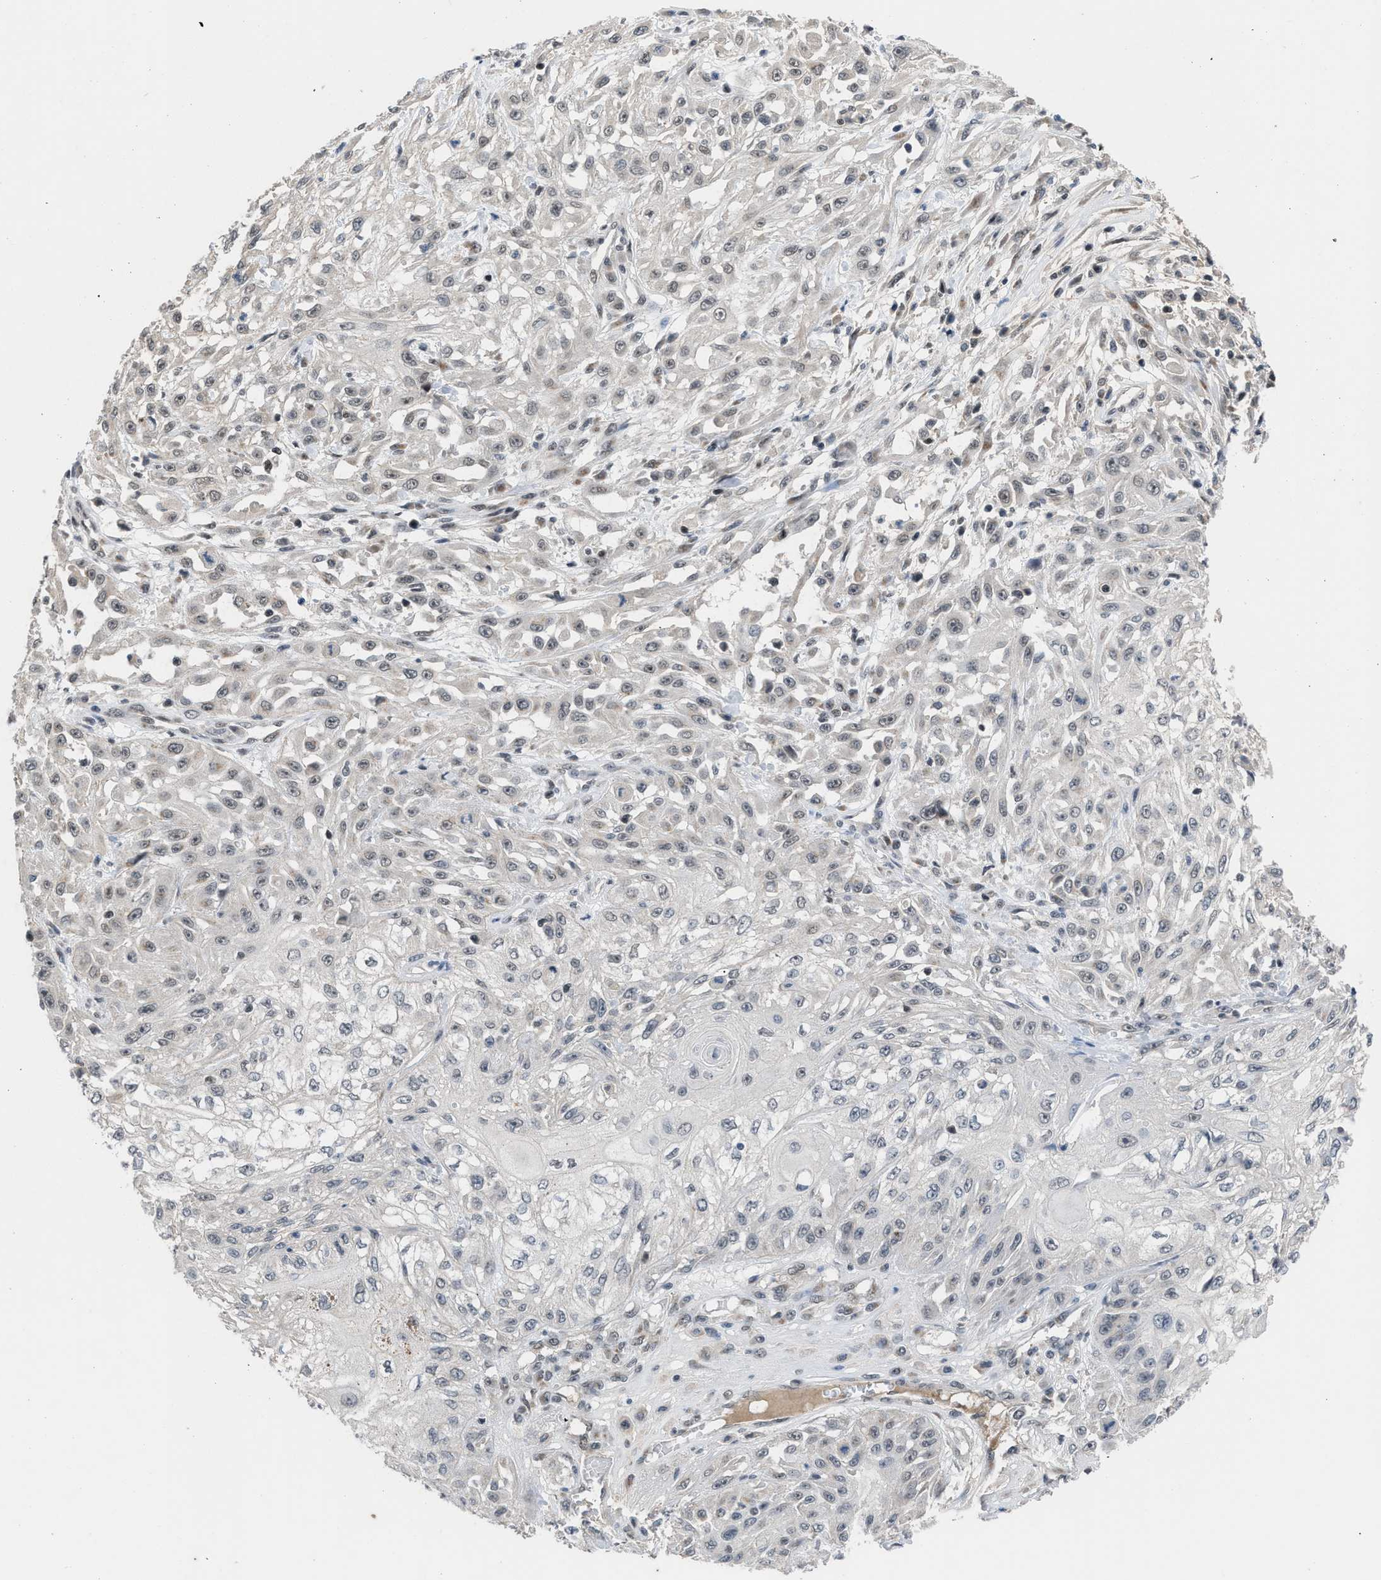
{"staining": {"intensity": "weak", "quantity": "25%-75%", "location": "nuclear"}, "tissue": "skin cancer", "cell_type": "Tumor cells", "image_type": "cancer", "snomed": [{"axis": "morphology", "description": "Squamous cell carcinoma, NOS"}, {"axis": "morphology", "description": "Squamous cell carcinoma, metastatic, NOS"}, {"axis": "topography", "description": "Skin"}, {"axis": "topography", "description": "Lymph node"}], "caption": "Skin squamous cell carcinoma stained with IHC exhibits weak nuclear staining in approximately 25%-75% of tumor cells.", "gene": "TERF2IP", "patient": {"sex": "male", "age": 75}}